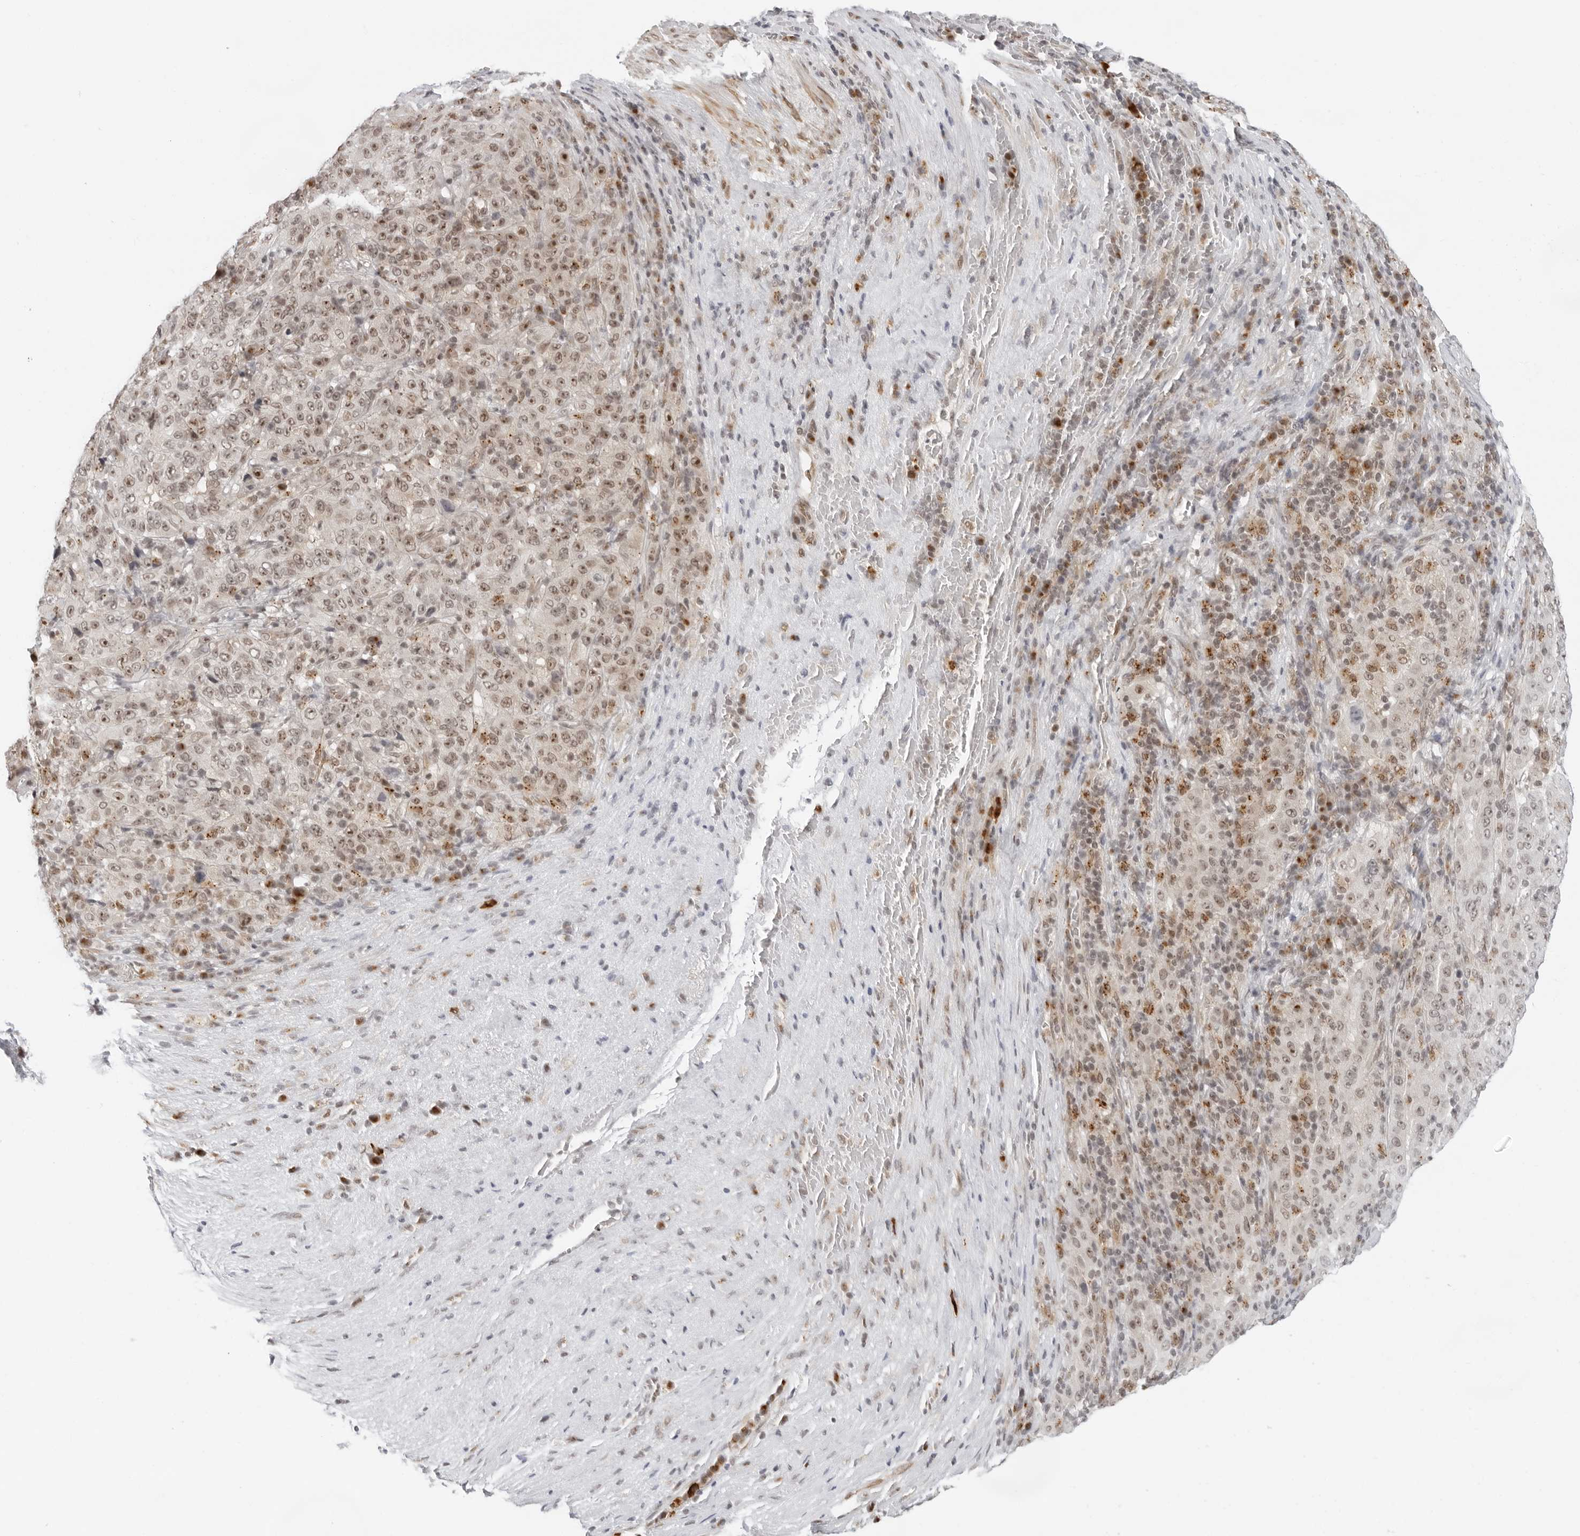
{"staining": {"intensity": "moderate", "quantity": ">75%", "location": "nuclear"}, "tissue": "pancreatic cancer", "cell_type": "Tumor cells", "image_type": "cancer", "snomed": [{"axis": "morphology", "description": "Adenocarcinoma, NOS"}, {"axis": "topography", "description": "Pancreas"}], "caption": "This photomicrograph reveals immunohistochemistry (IHC) staining of pancreatic cancer (adenocarcinoma), with medium moderate nuclear expression in approximately >75% of tumor cells.", "gene": "TOX4", "patient": {"sex": "male", "age": 63}}